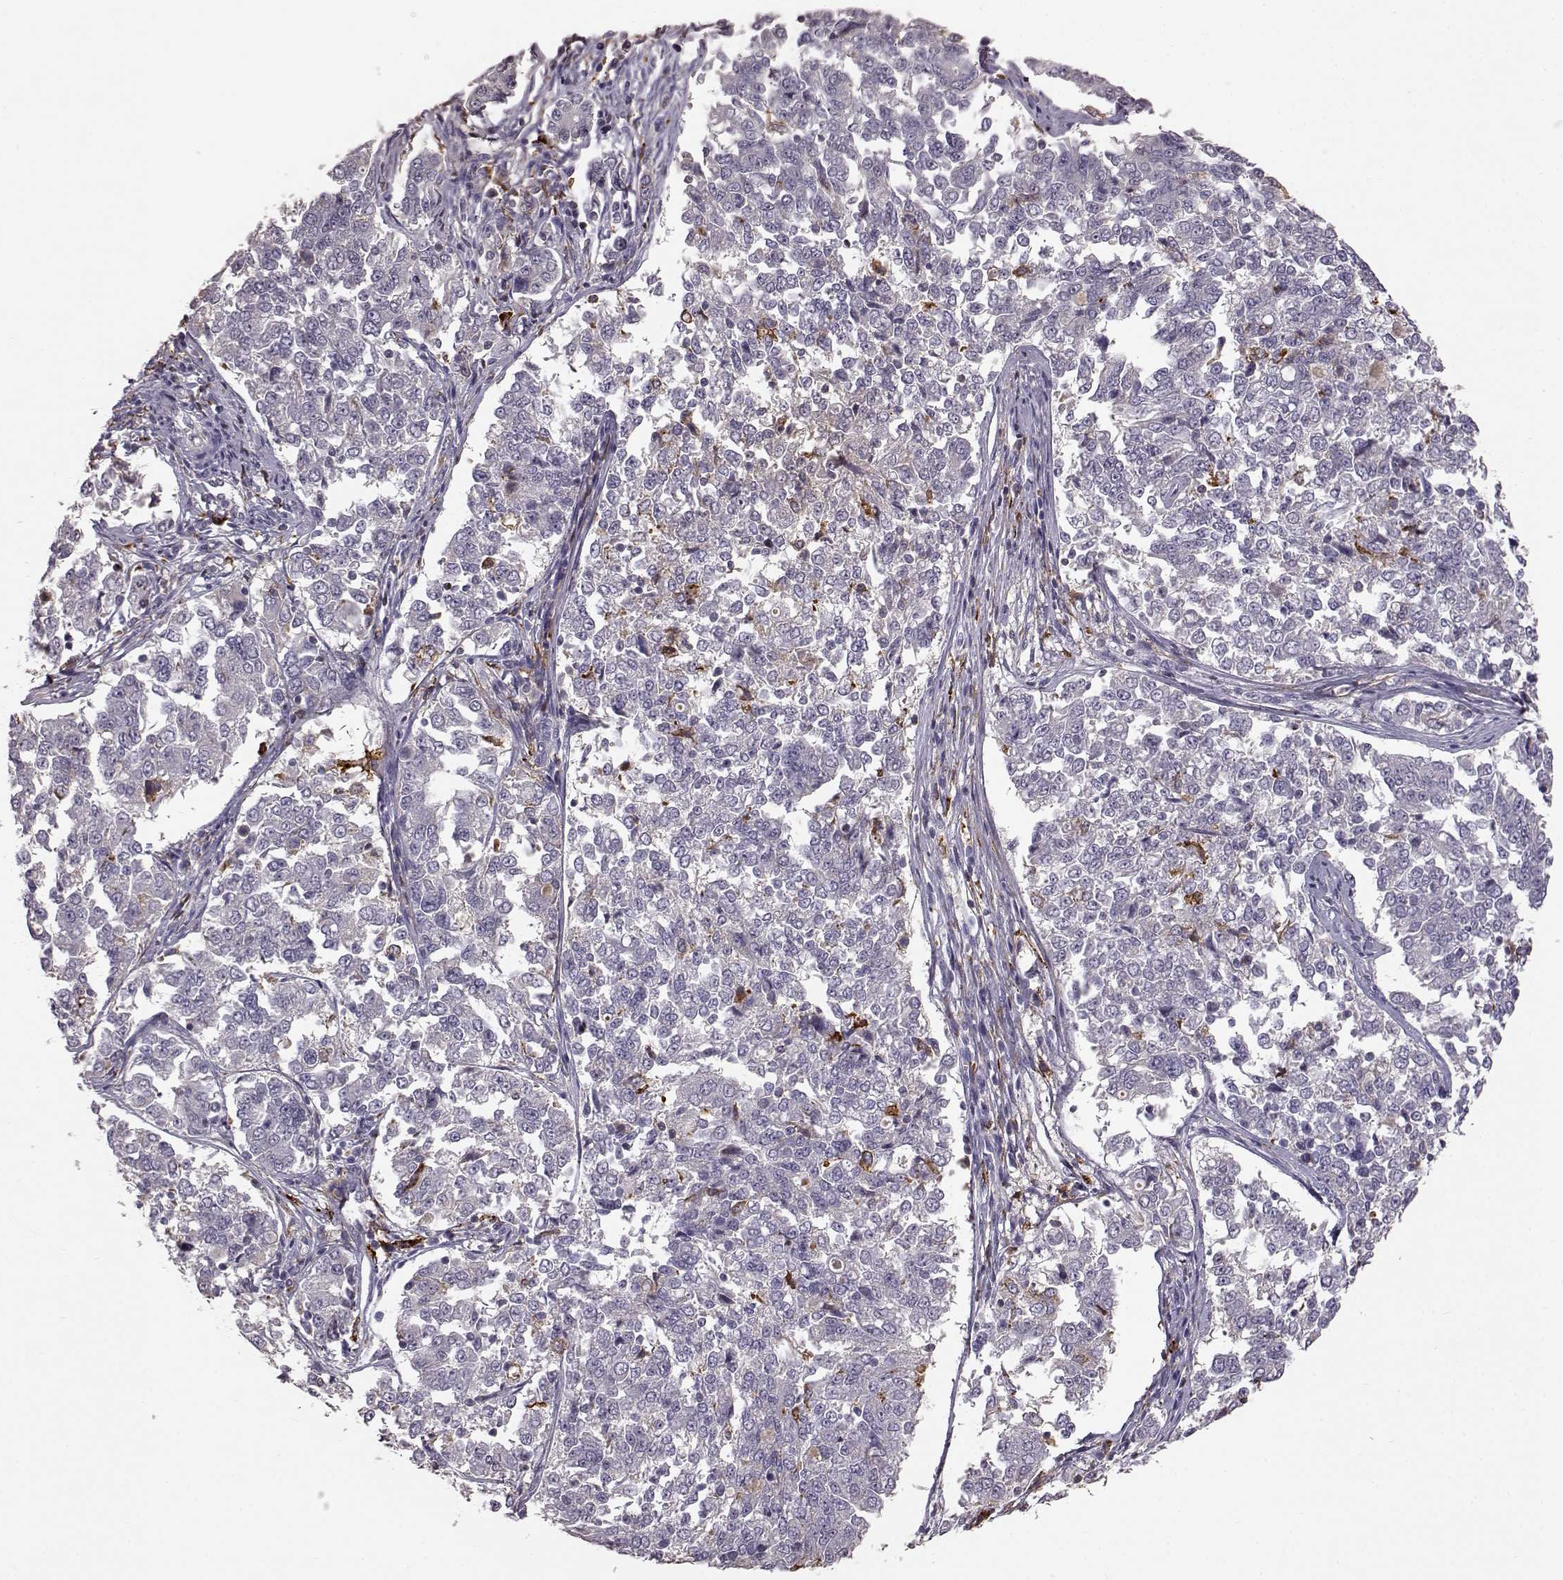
{"staining": {"intensity": "negative", "quantity": "none", "location": "none"}, "tissue": "endometrial cancer", "cell_type": "Tumor cells", "image_type": "cancer", "snomed": [{"axis": "morphology", "description": "Adenocarcinoma, NOS"}, {"axis": "topography", "description": "Endometrium"}], "caption": "Immunohistochemistry (IHC) photomicrograph of neoplastic tissue: adenocarcinoma (endometrial) stained with DAB (3,3'-diaminobenzidine) demonstrates no significant protein staining in tumor cells.", "gene": "CCNF", "patient": {"sex": "female", "age": 43}}